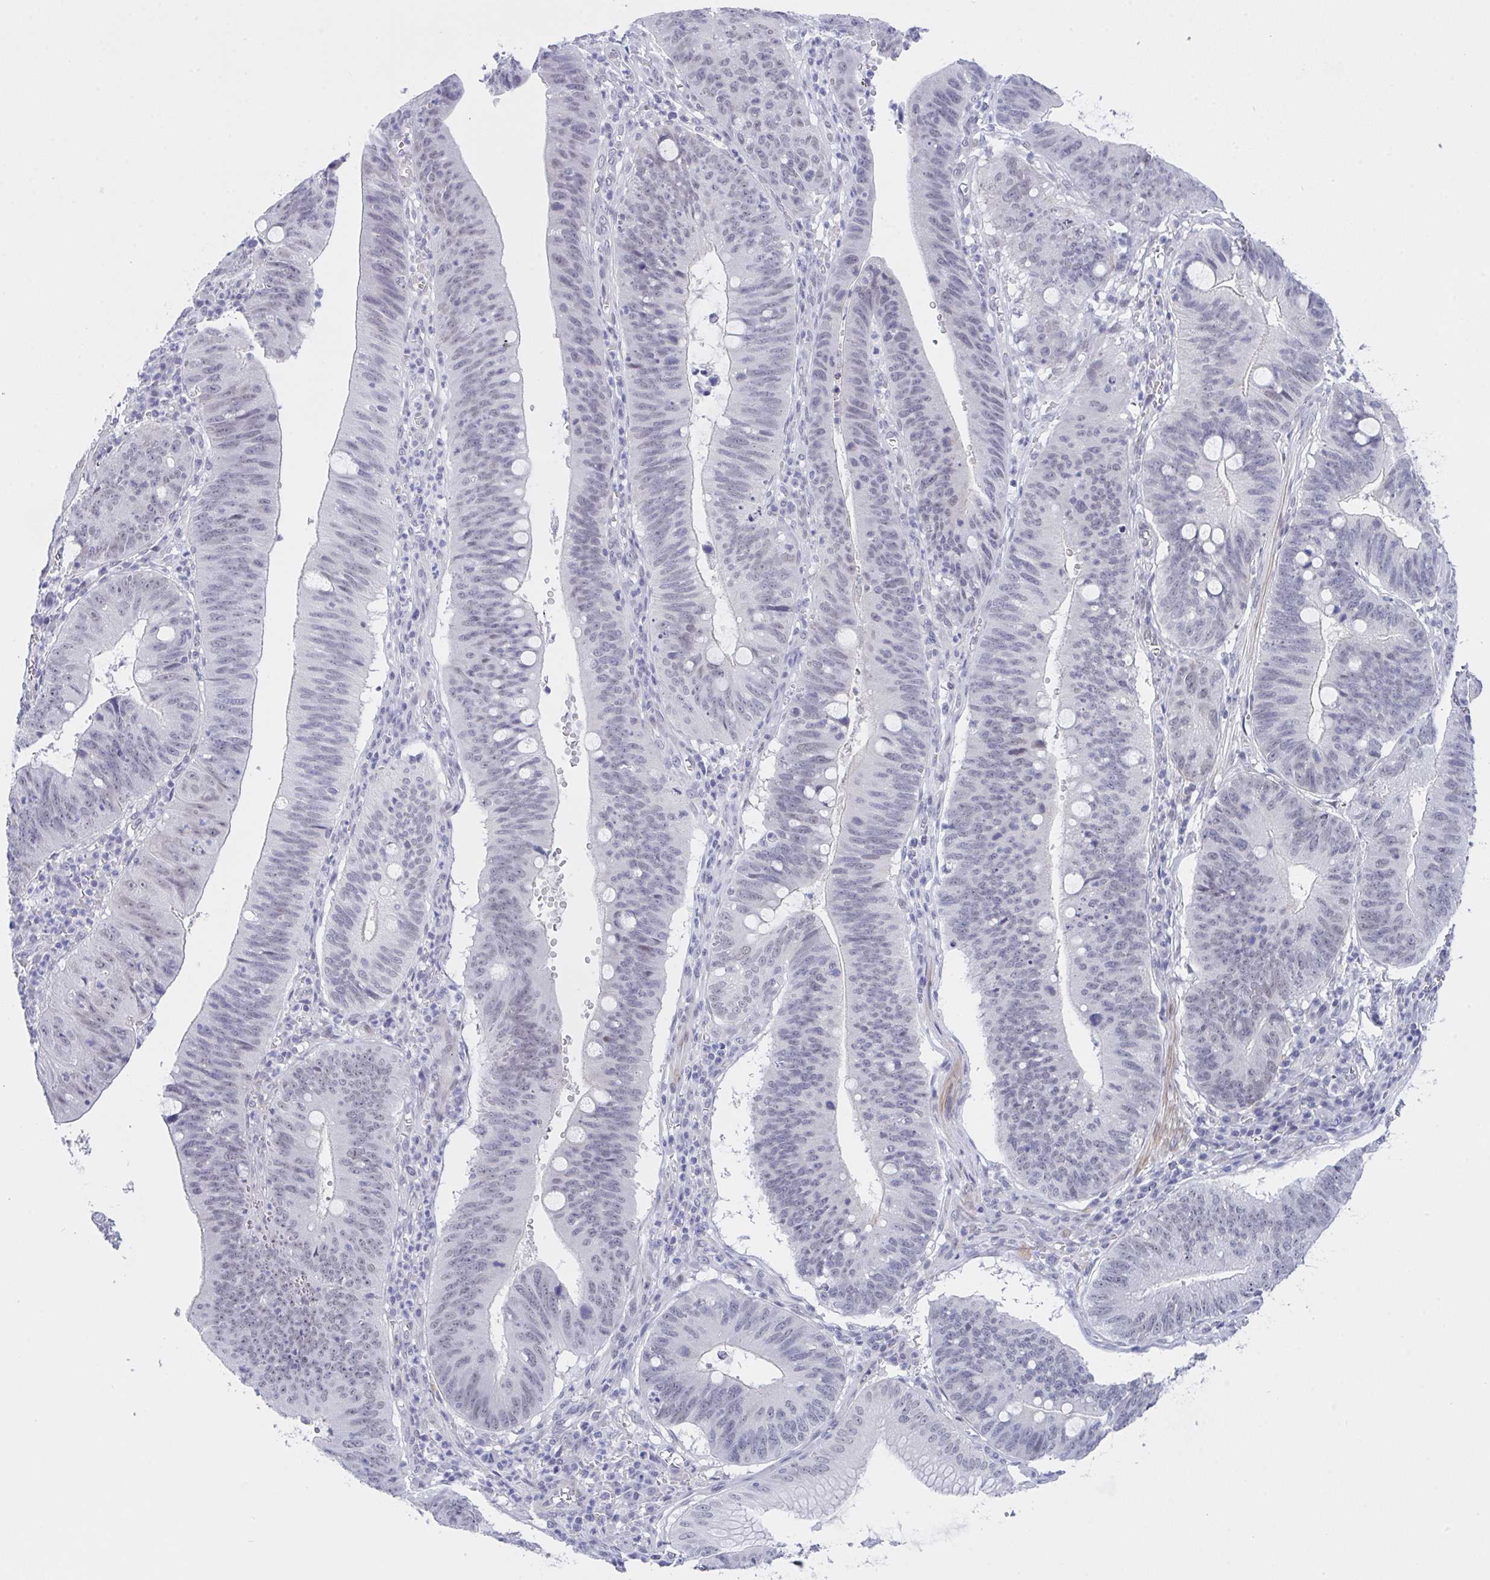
{"staining": {"intensity": "negative", "quantity": "none", "location": "none"}, "tissue": "stomach cancer", "cell_type": "Tumor cells", "image_type": "cancer", "snomed": [{"axis": "morphology", "description": "Adenocarcinoma, NOS"}, {"axis": "topography", "description": "Stomach"}], "caption": "There is no significant expression in tumor cells of stomach cancer.", "gene": "FBXL22", "patient": {"sex": "male", "age": 59}}